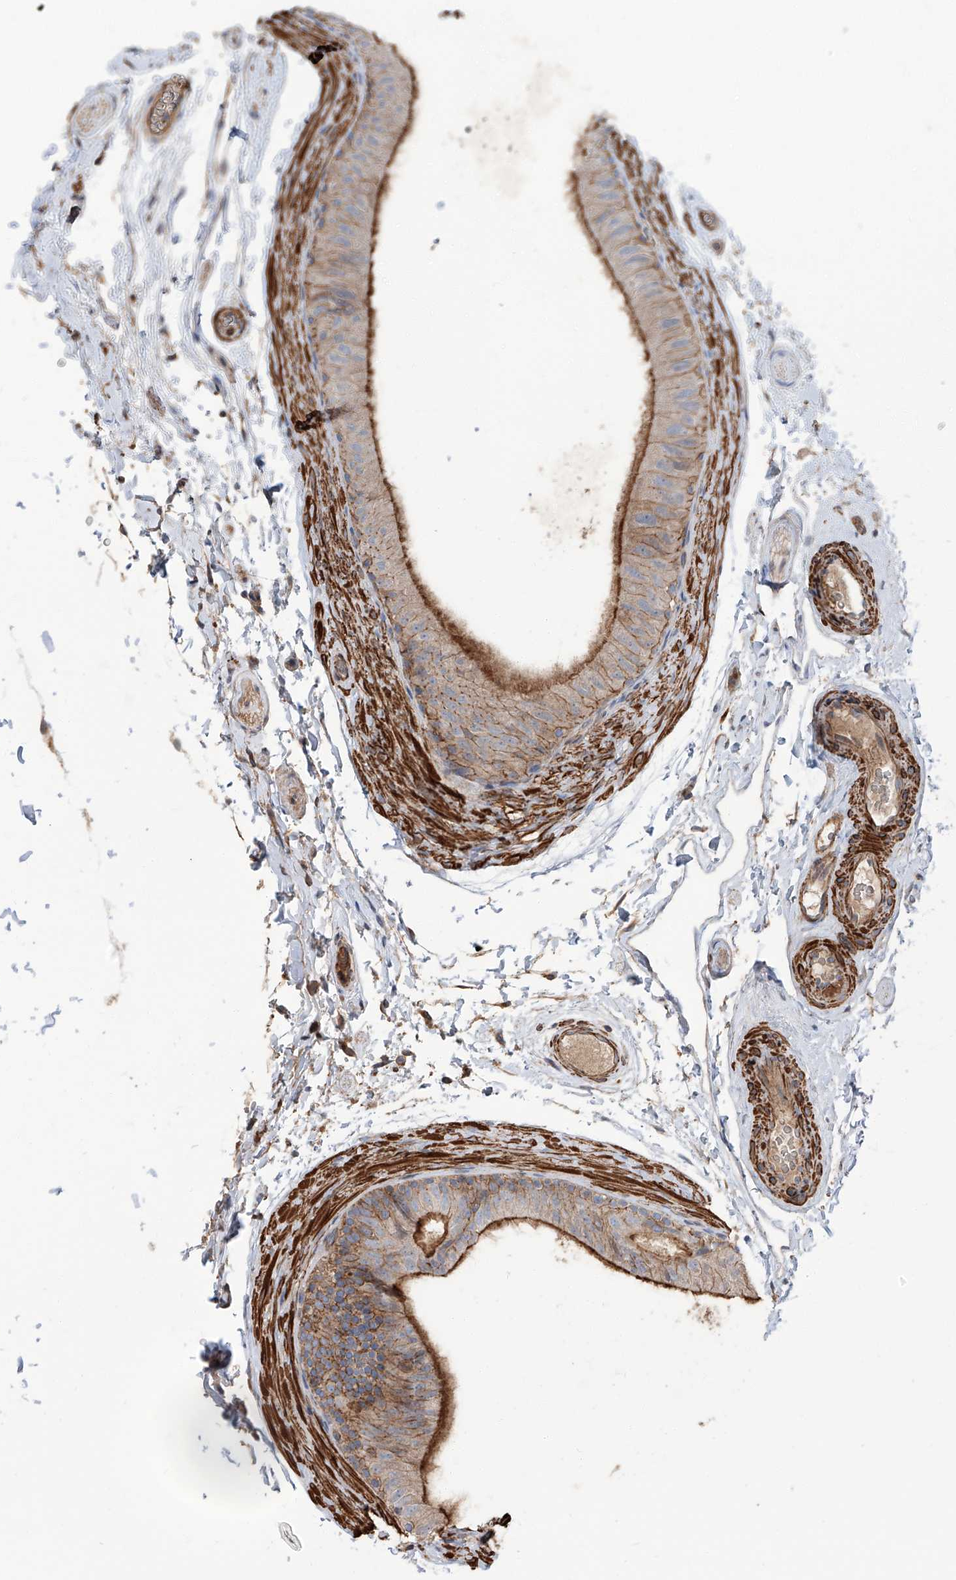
{"staining": {"intensity": "moderate", "quantity": "<25%", "location": "cytoplasmic/membranous"}, "tissue": "epididymis", "cell_type": "Glandular cells", "image_type": "normal", "snomed": [{"axis": "morphology", "description": "Normal tissue, NOS"}, {"axis": "topography", "description": "Epididymis"}], "caption": "Immunohistochemistry (DAB (3,3'-diaminobenzidine)) staining of normal epididymis shows moderate cytoplasmic/membranous protein expression in about <25% of glandular cells. (IHC, brightfield microscopy, high magnification).", "gene": "PIEZO2", "patient": {"sex": "male", "age": 49}}